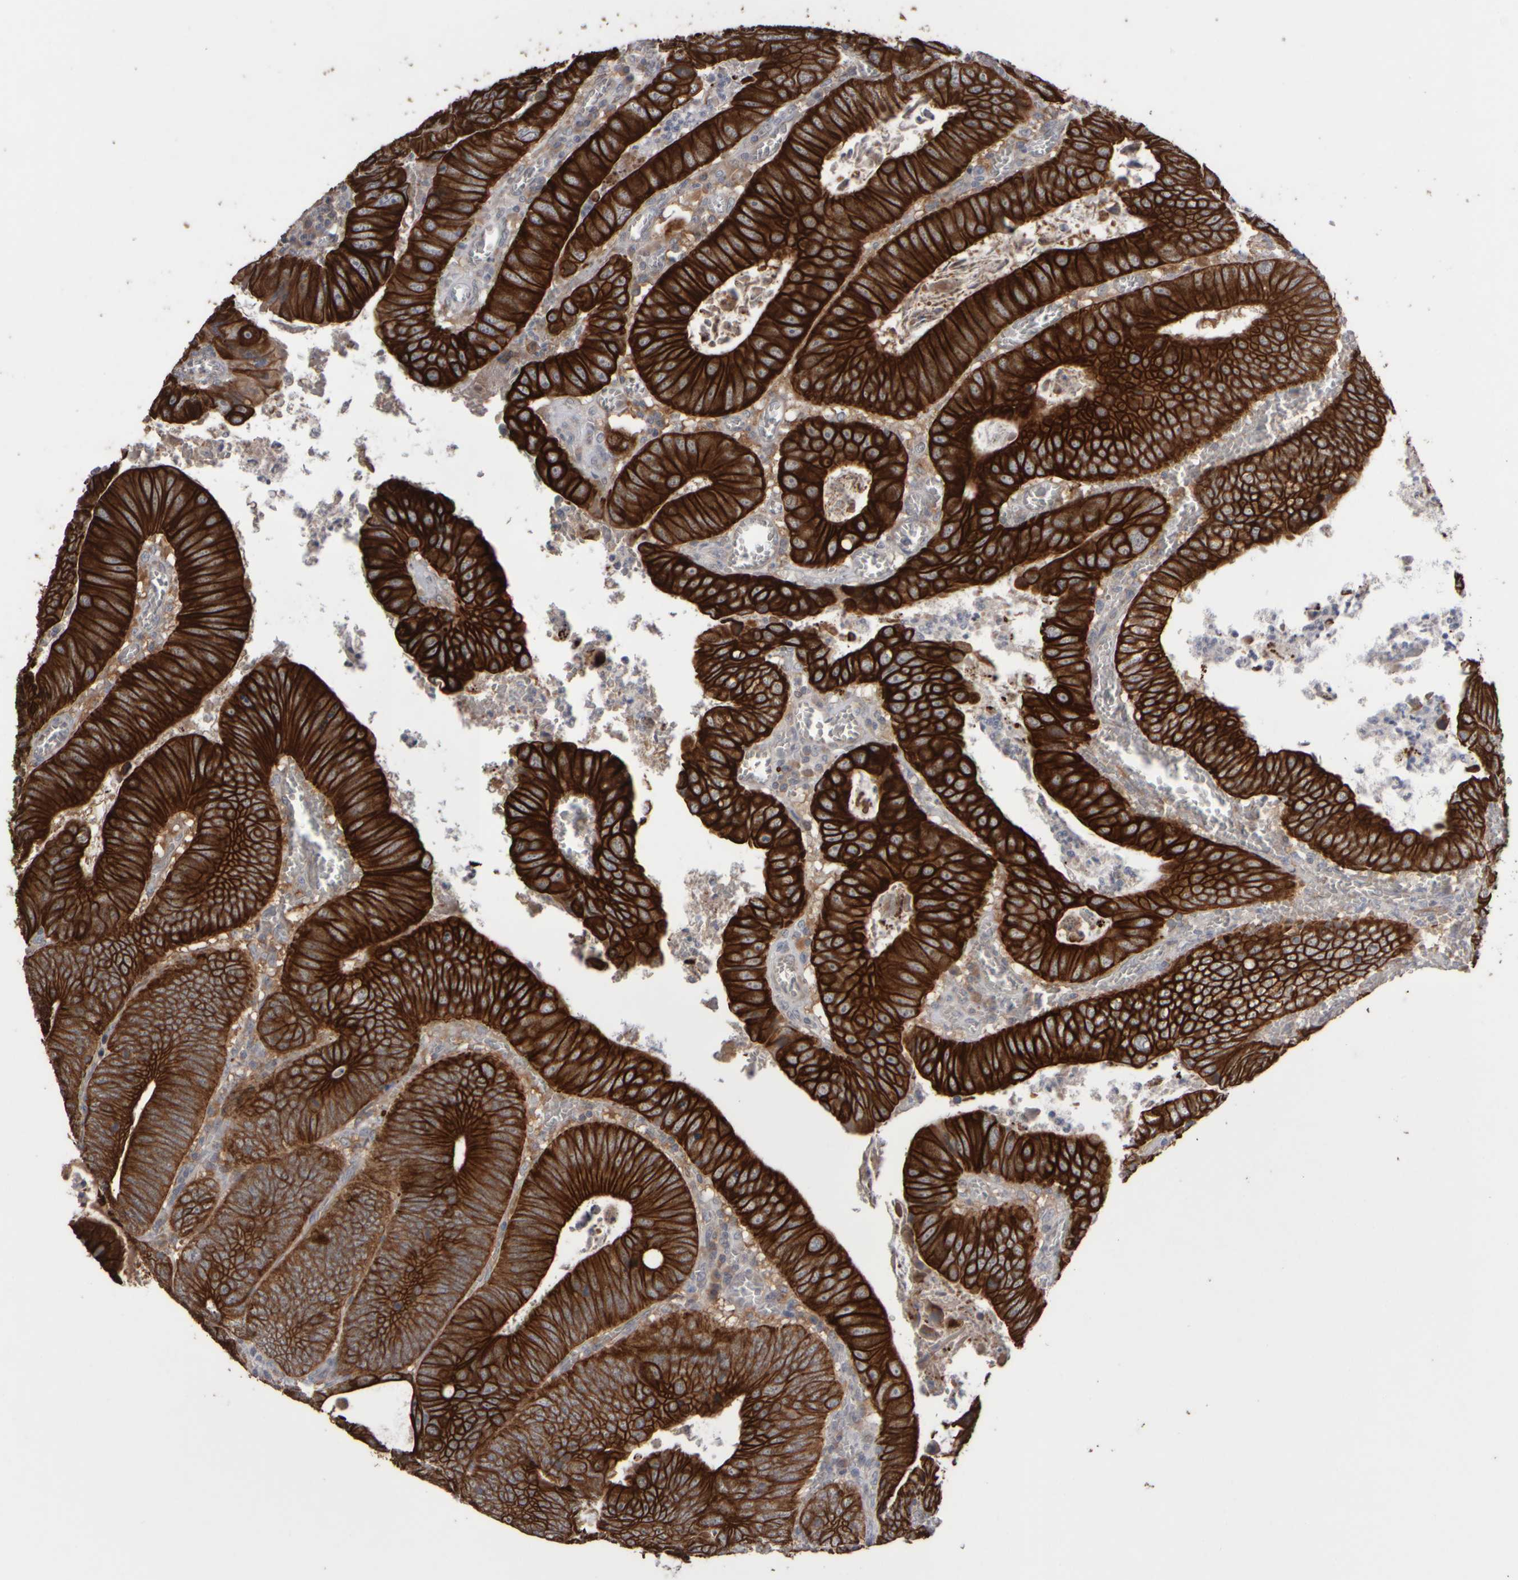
{"staining": {"intensity": "strong", "quantity": ">75%", "location": "cytoplasmic/membranous"}, "tissue": "colorectal cancer", "cell_type": "Tumor cells", "image_type": "cancer", "snomed": [{"axis": "morphology", "description": "Inflammation, NOS"}, {"axis": "morphology", "description": "Adenocarcinoma, NOS"}, {"axis": "topography", "description": "Colon"}], "caption": "Immunohistochemical staining of human colorectal adenocarcinoma reveals high levels of strong cytoplasmic/membranous staining in approximately >75% of tumor cells.", "gene": "EPHX2", "patient": {"sex": "male", "age": 72}}